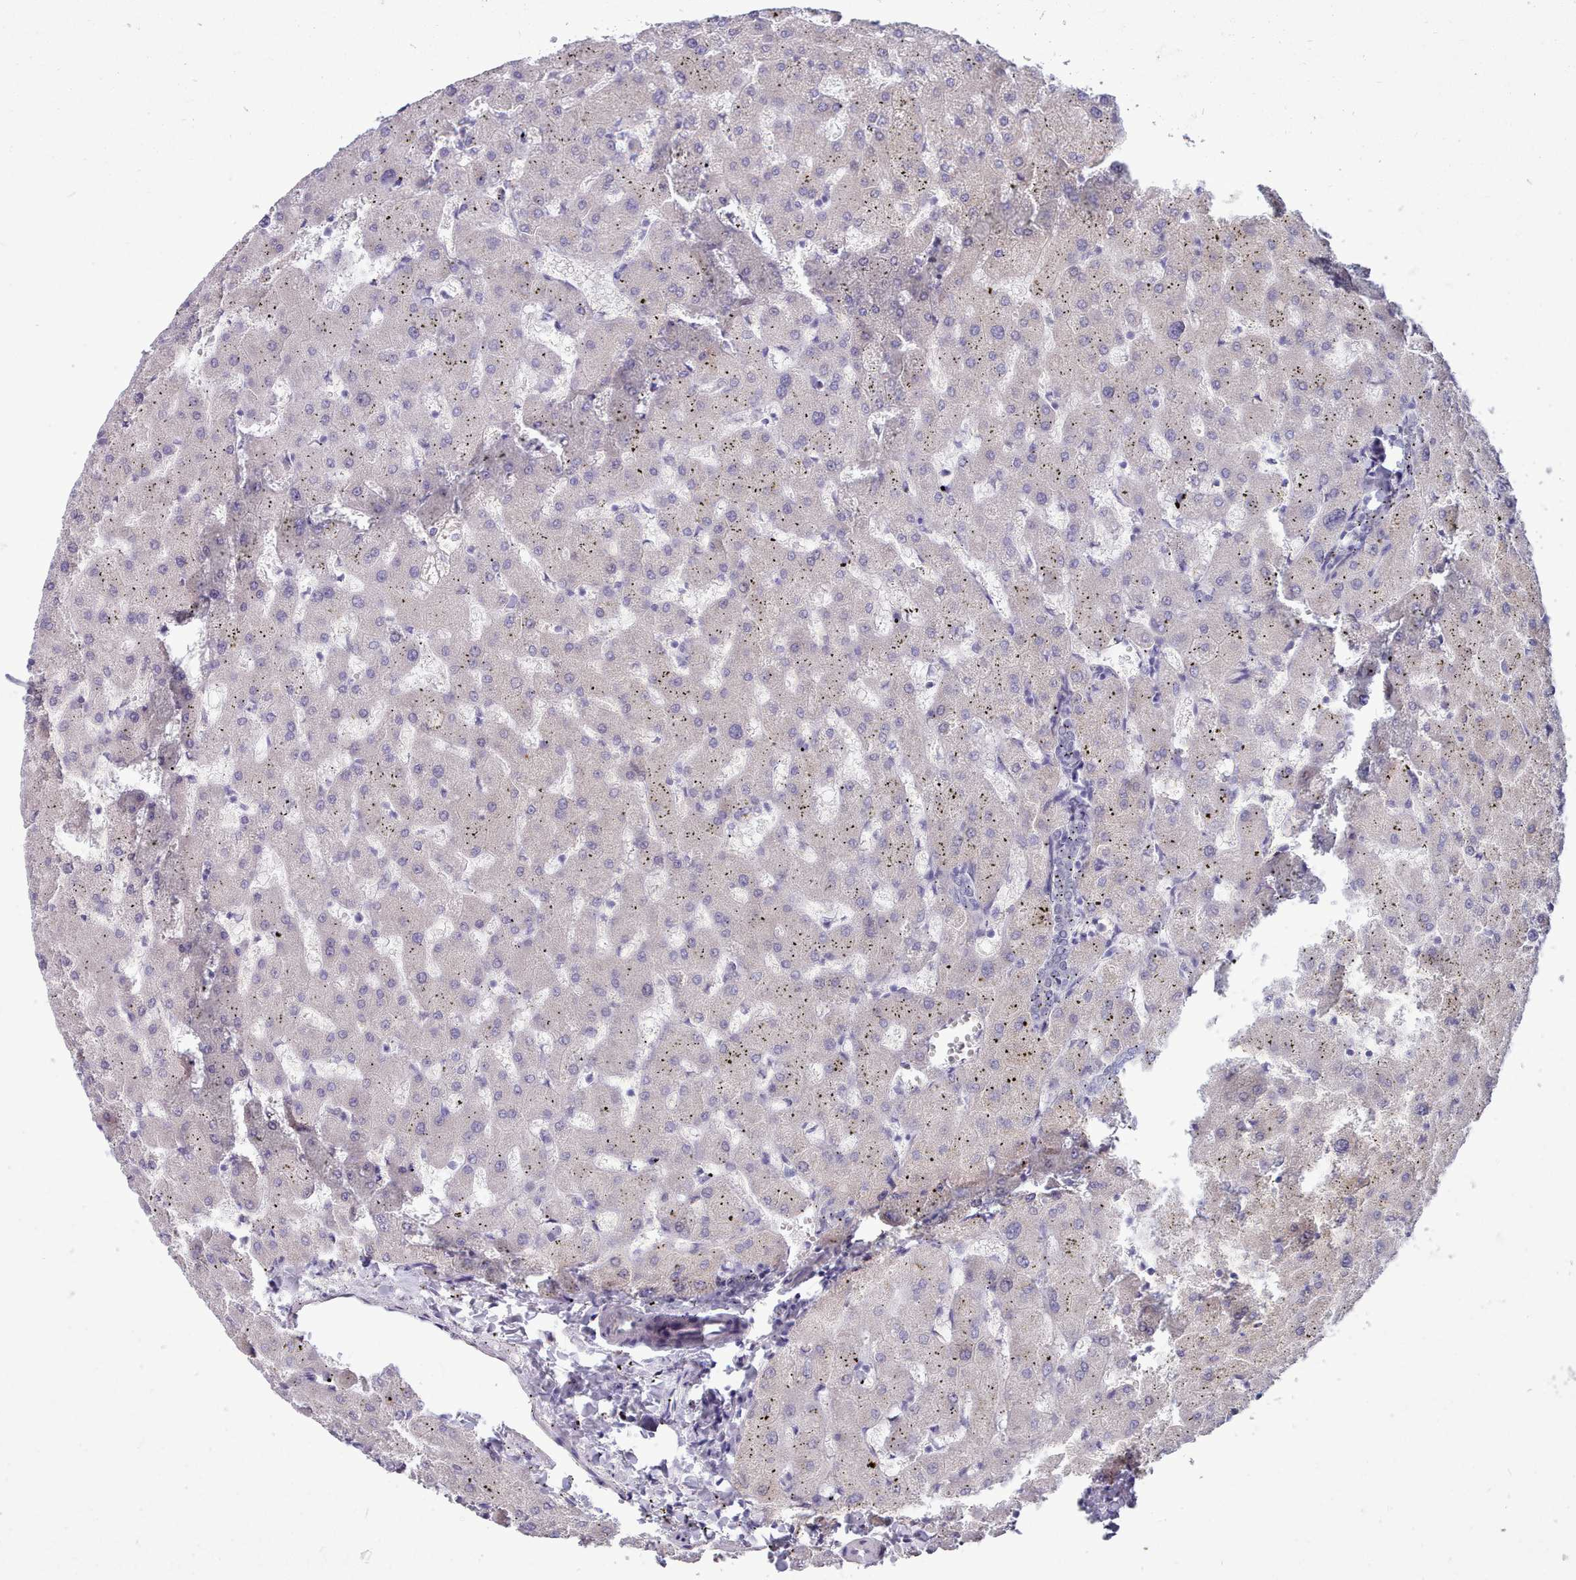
{"staining": {"intensity": "negative", "quantity": "none", "location": "none"}, "tissue": "liver", "cell_type": "Cholangiocytes", "image_type": "normal", "snomed": [{"axis": "morphology", "description": "Normal tissue, NOS"}, {"axis": "topography", "description": "Liver"}], "caption": "The immunohistochemistry (IHC) image has no significant staining in cholangiocytes of liver.", "gene": "TMEM253", "patient": {"sex": "female", "age": 63}}